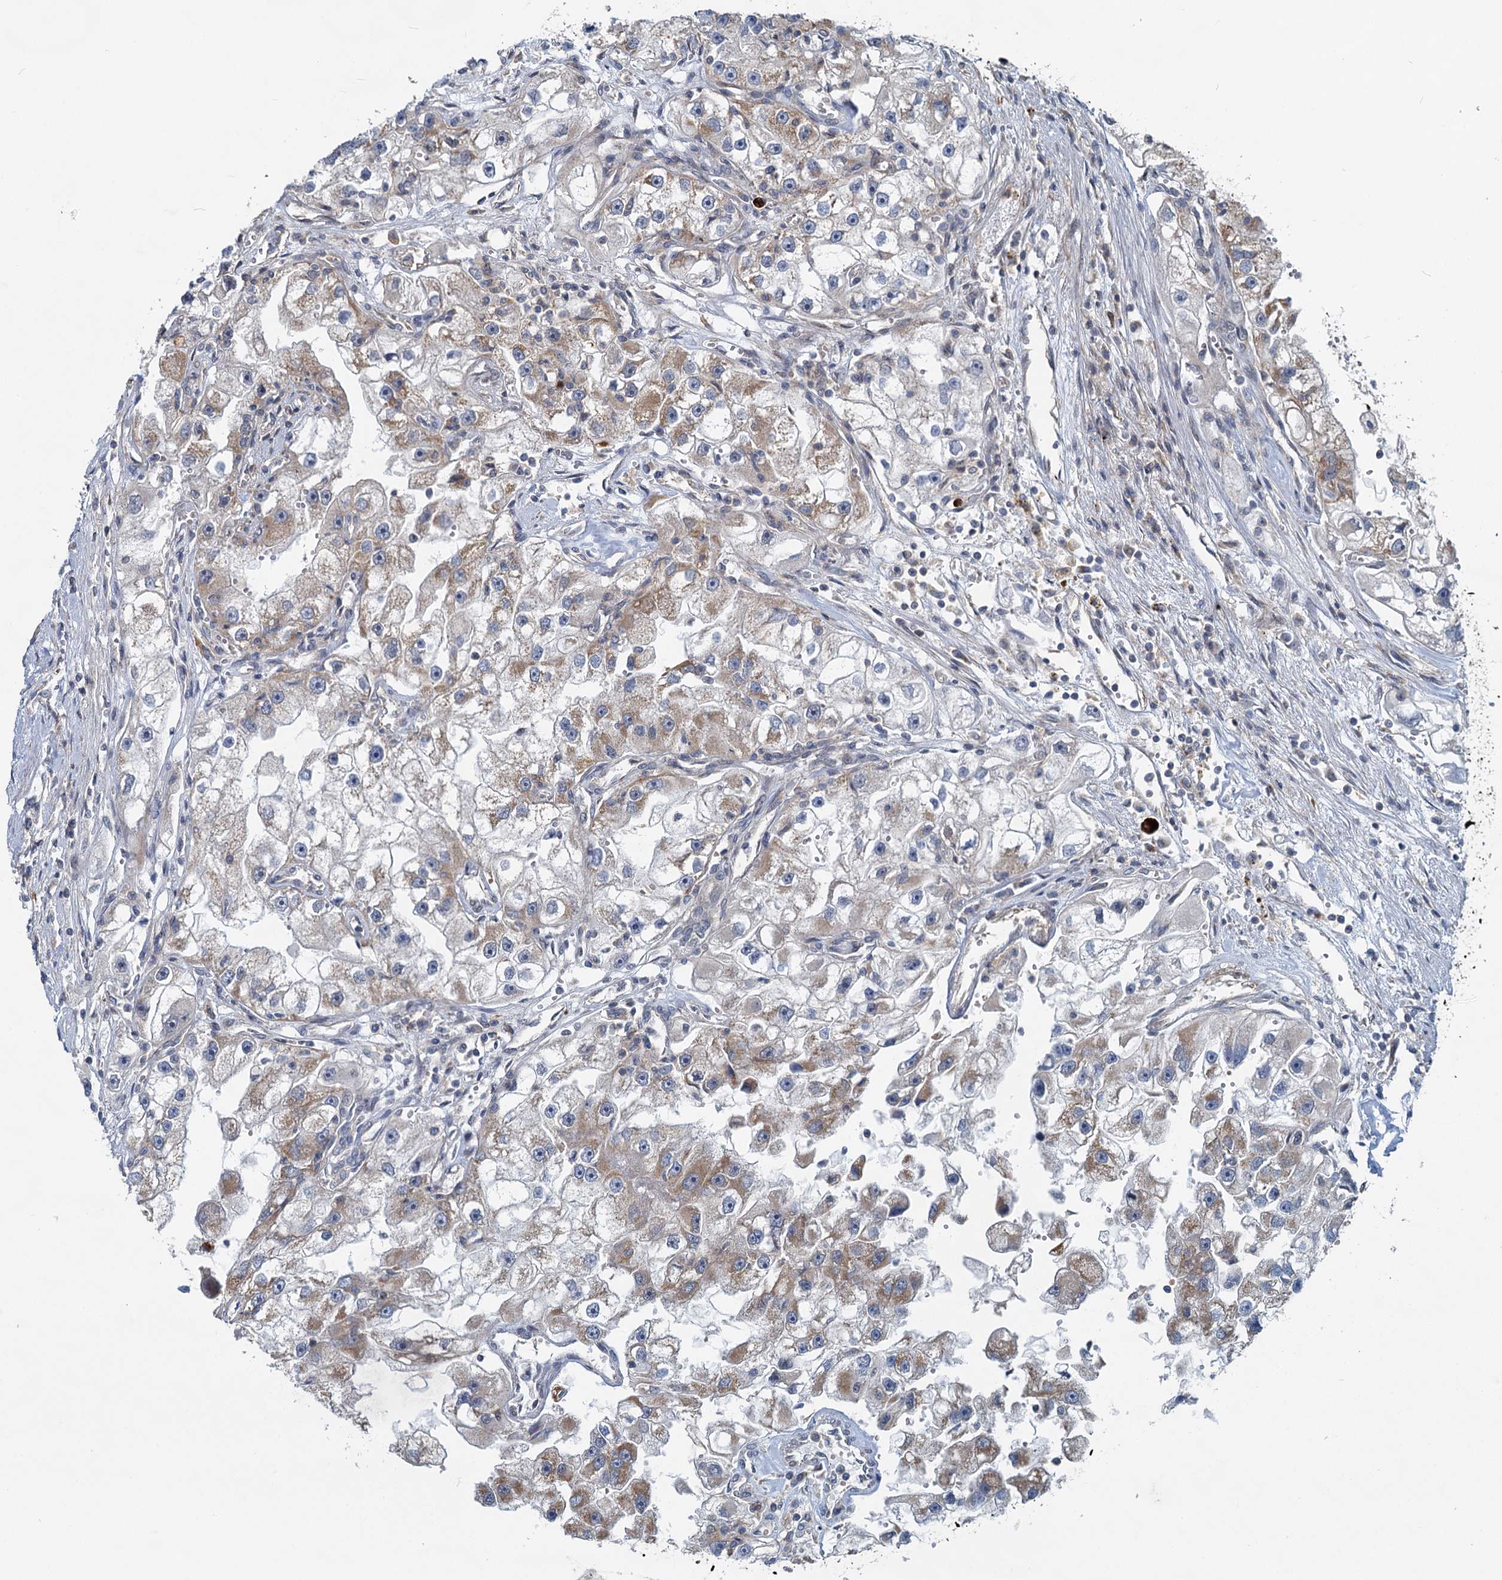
{"staining": {"intensity": "moderate", "quantity": "25%-75%", "location": "cytoplasmic/membranous"}, "tissue": "renal cancer", "cell_type": "Tumor cells", "image_type": "cancer", "snomed": [{"axis": "morphology", "description": "Adenocarcinoma, NOS"}, {"axis": "topography", "description": "Kidney"}], "caption": "Human renal adenocarcinoma stained with a brown dye shows moderate cytoplasmic/membranous positive positivity in about 25%-75% of tumor cells.", "gene": "ADCY2", "patient": {"sex": "male", "age": 63}}